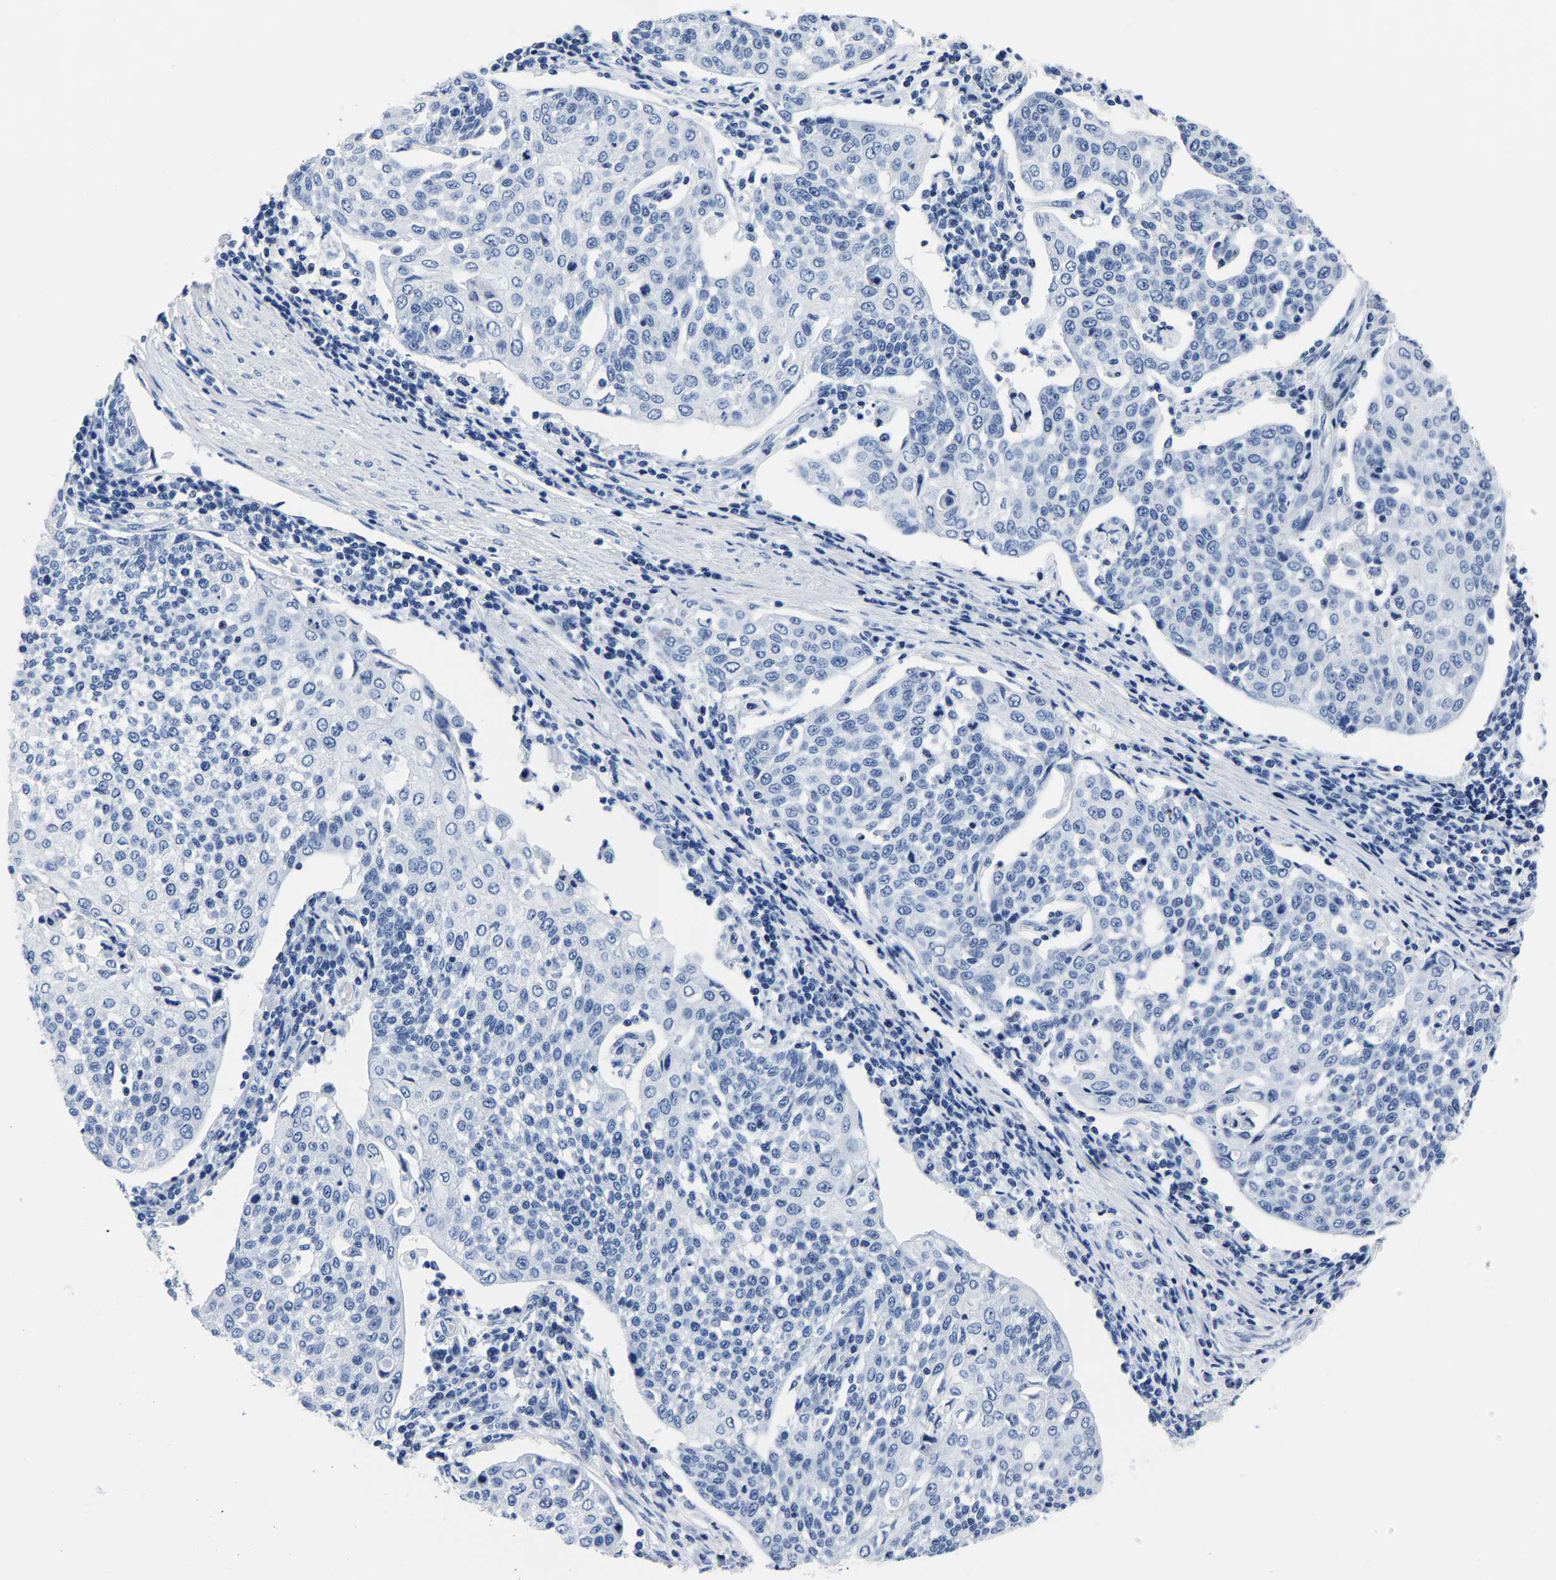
{"staining": {"intensity": "negative", "quantity": "none", "location": "none"}, "tissue": "cervical cancer", "cell_type": "Tumor cells", "image_type": "cancer", "snomed": [{"axis": "morphology", "description": "Squamous cell carcinoma, NOS"}, {"axis": "topography", "description": "Cervix"}], "caption": "Protein analysis of cervical squamous cell carcinoma exhibits no significant expression in tumor cells.", "gene": "IMPG2", "patient": {"sex": "female", "age": 34}}